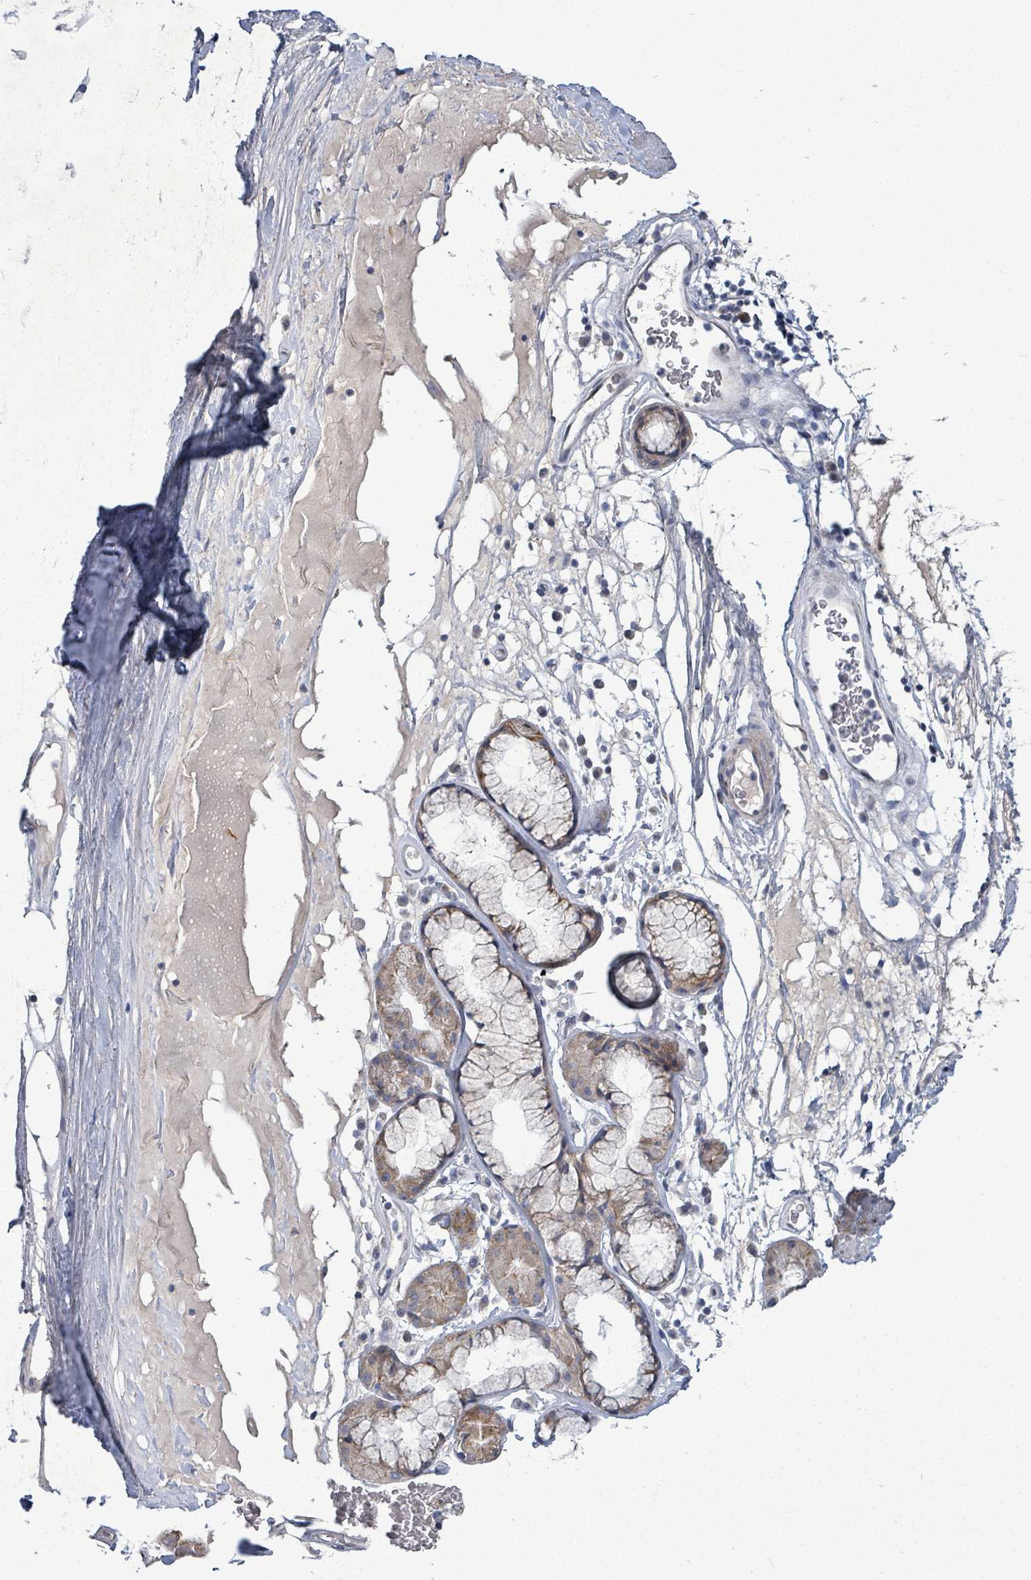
{"staining": {"intensity": "negative", "quantity": "none", "location": "none"}, "tissue": "adipose tissue", "cell_type": "Adipocytes", "image_type": "normal", "snomed": [{"axis": "morphology", "description": "Normal tissue, NOS"}, {"axis": "topography", "description": "Cartilage tissue"}], "caption": "The image reveals no staining of adipocytes in unremarkable adipose tissue.", "gene": "ZFPM1", "patient": {"sex": "female", "age": 63}}